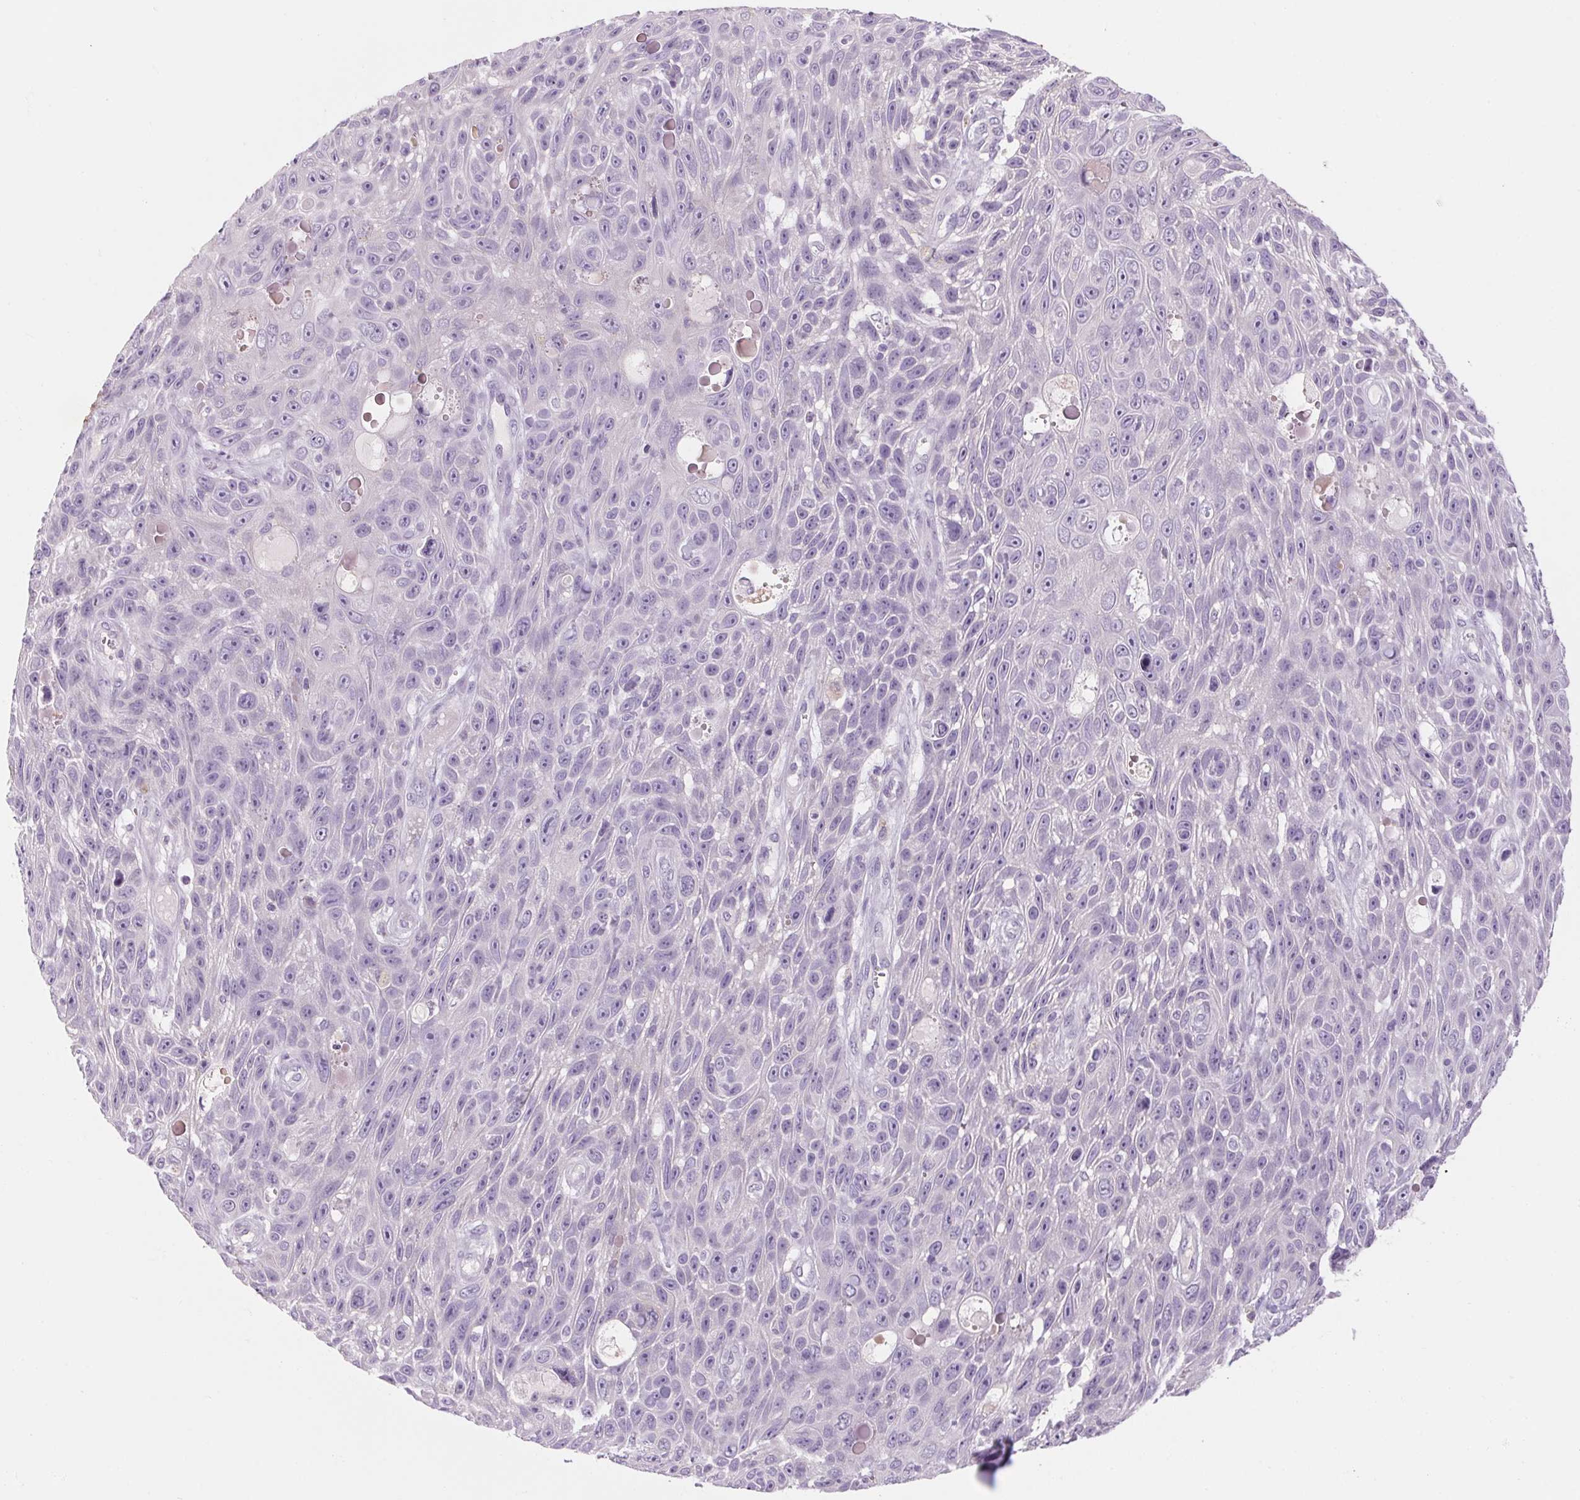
{"staining": {"intensity": "negative", "quantity": "none", "location": "none"}, "tissue": "skin cancer", "cell_type": "Tumor cells", "image_type": "cancer", "snomed": [{"axis": "morphology", "description": "Squamous cell carcinoma, NOS"}, {"axis": "topography", "description": "Skin"}], "caption": "There is no significant expression in tumor cells of skin cancer.", "gene": "RPTN", "patient": {"sex": "male", "age": 82}}